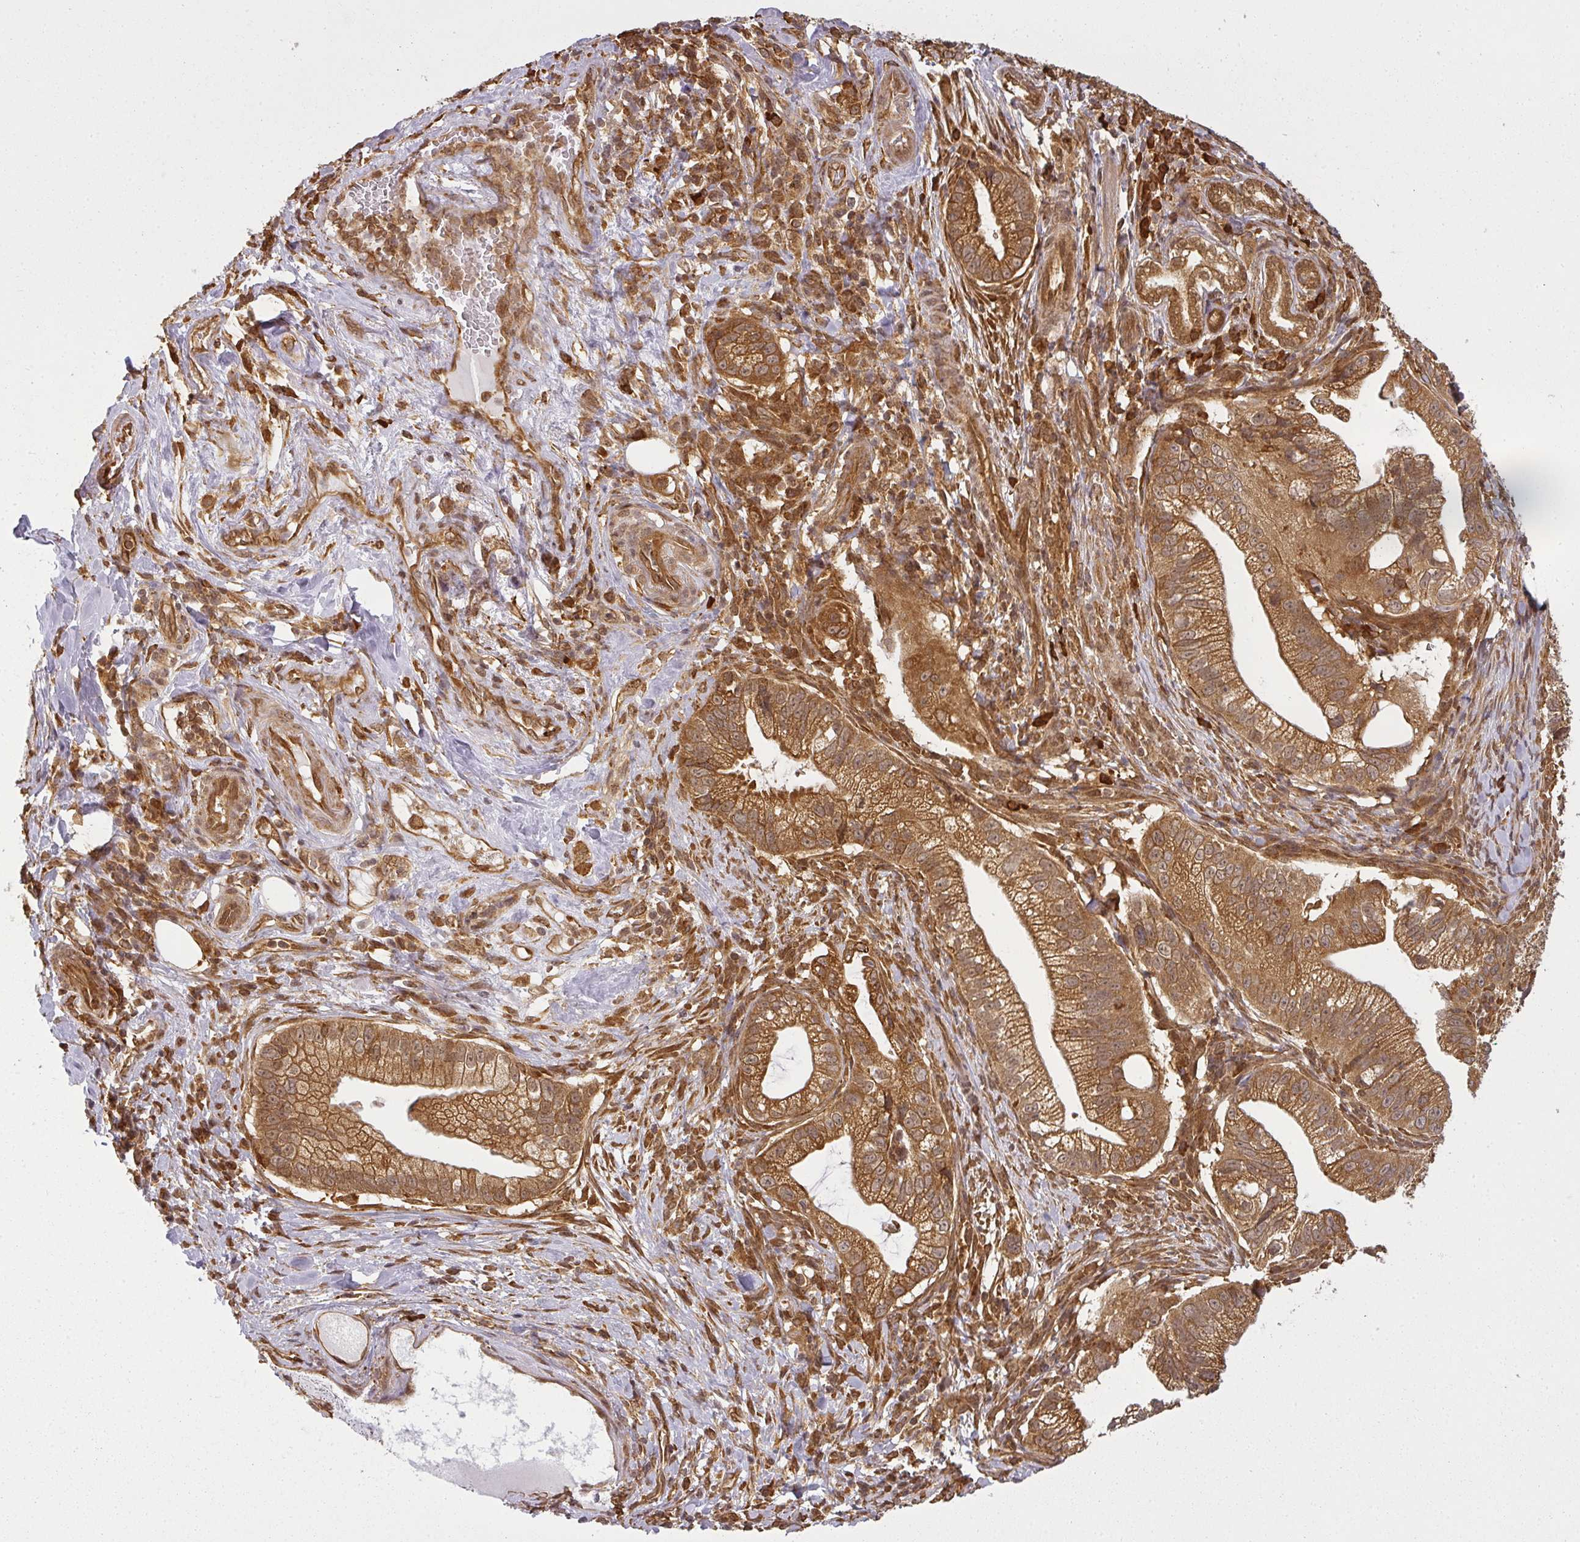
{"staining": {"intensity": "strong", "quantity": ">75%", "location": "cytoplasmic/membranous"}, "tissue": "pancreatic cancer", "cell_type": "Tumor cells", "image_type": "cancer", "snomed": [{"axis": "morphology", "description": "Adenocarcinoma, NOS"}, {"axis": "topography", "description": "Pancreas"}], "caption": "Immunohistochemistry (DAB (3,3'-diaminobenzidine)) staining of pancreatic cancer (adenocarcinoma) reveals strong cytoplasmic/membranous protein expression in about >75% of tumor cells.", "gene": "PPP6R3", "patient": {"sex": "male", "age": 70}}